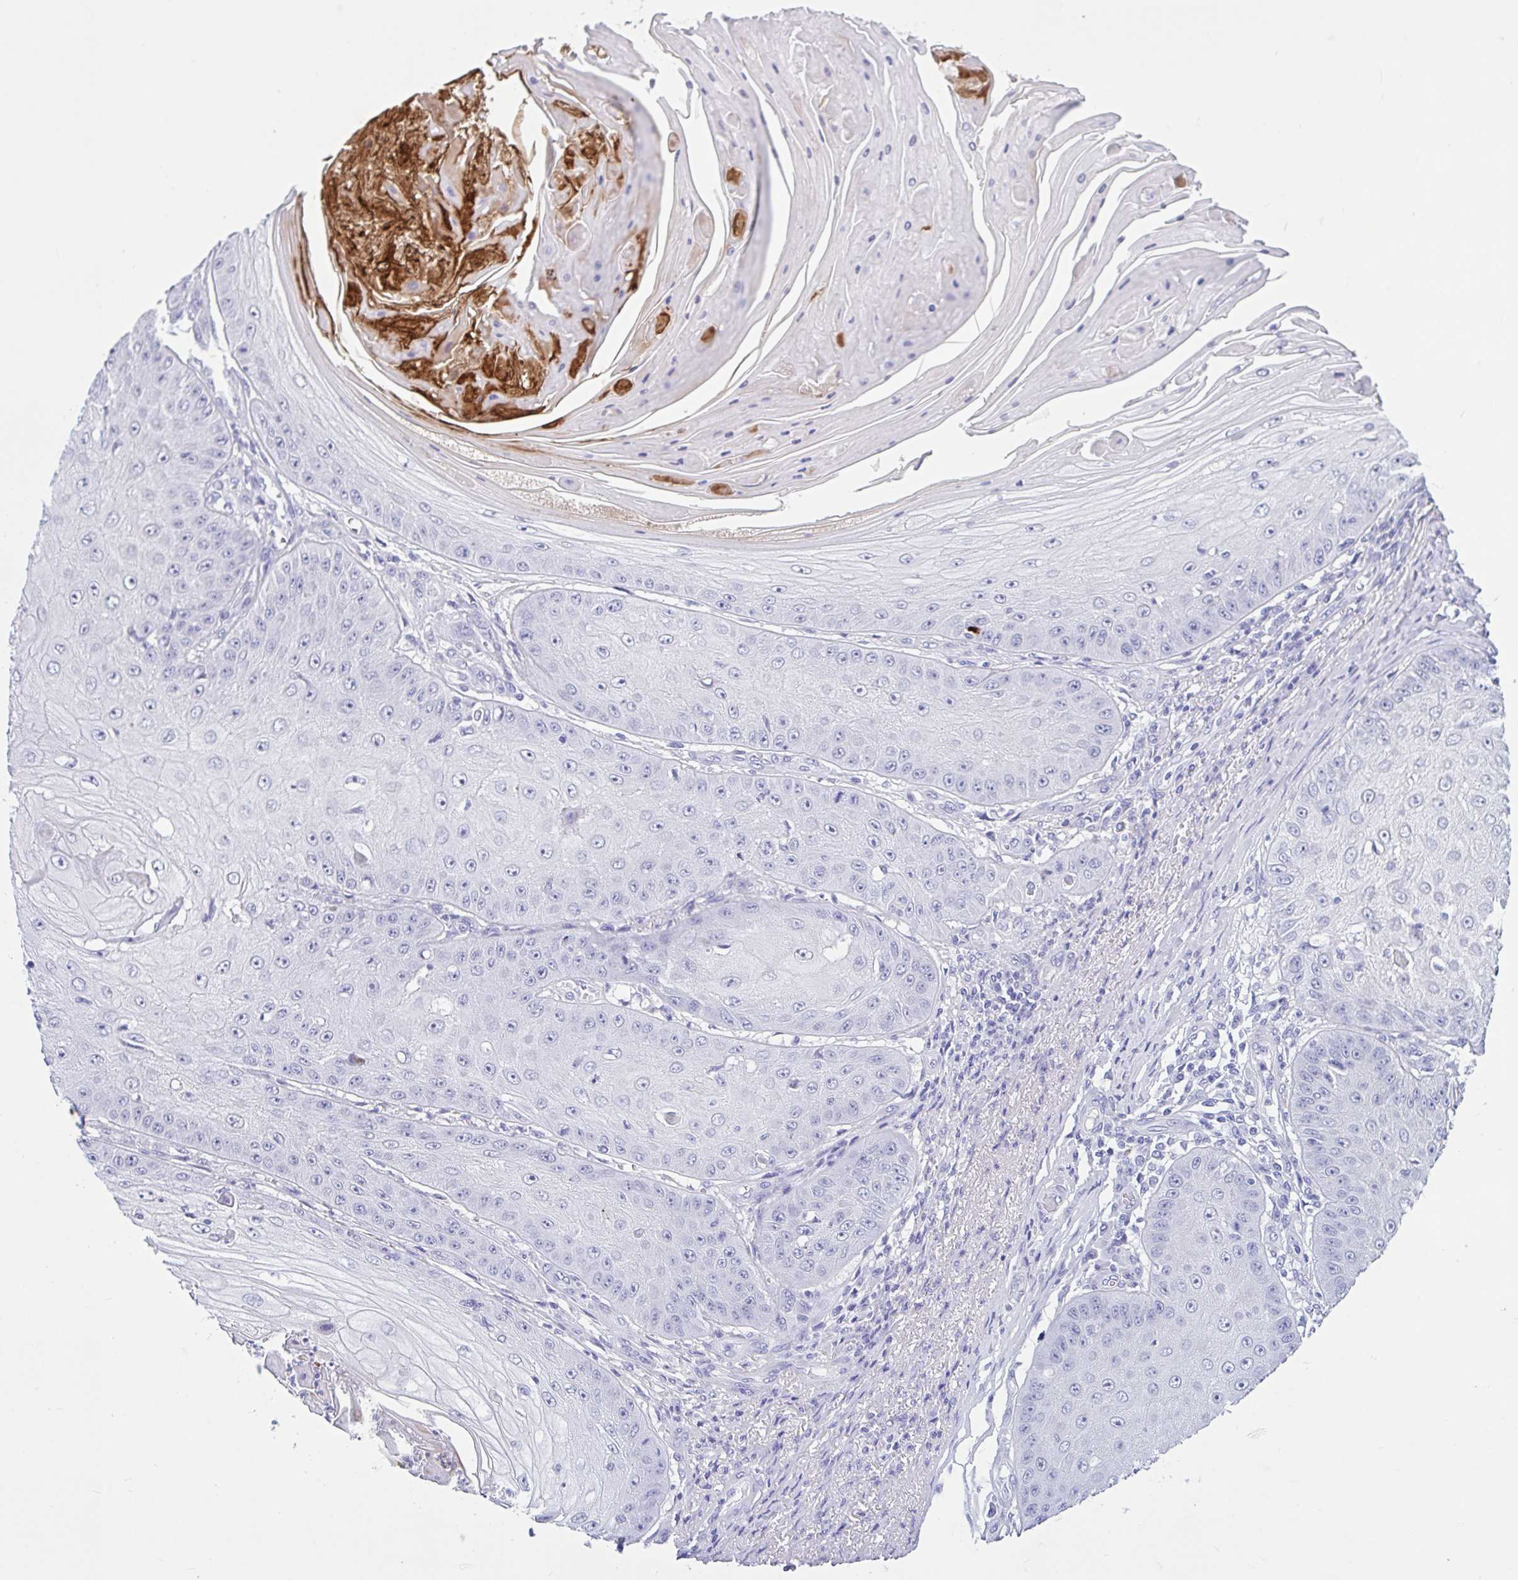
{"staining": {"intensity": "negative", "quantity": "none", "location": "none"}, "tissue": "skin cancer", "cell_type": "Tumor cells", "image_type": "cancer", "snomed": [{"axis": "morphology", "description": "Squamous cell carcinoma, NOS"}, {"axis": "topography", "description": "Skin"}], "caption": "The photomicrograph reveals no significant positivity in tumor cells of skin cancer.", "gene": "OR4N4", "patient": {"sex": "male", "age": 70}}